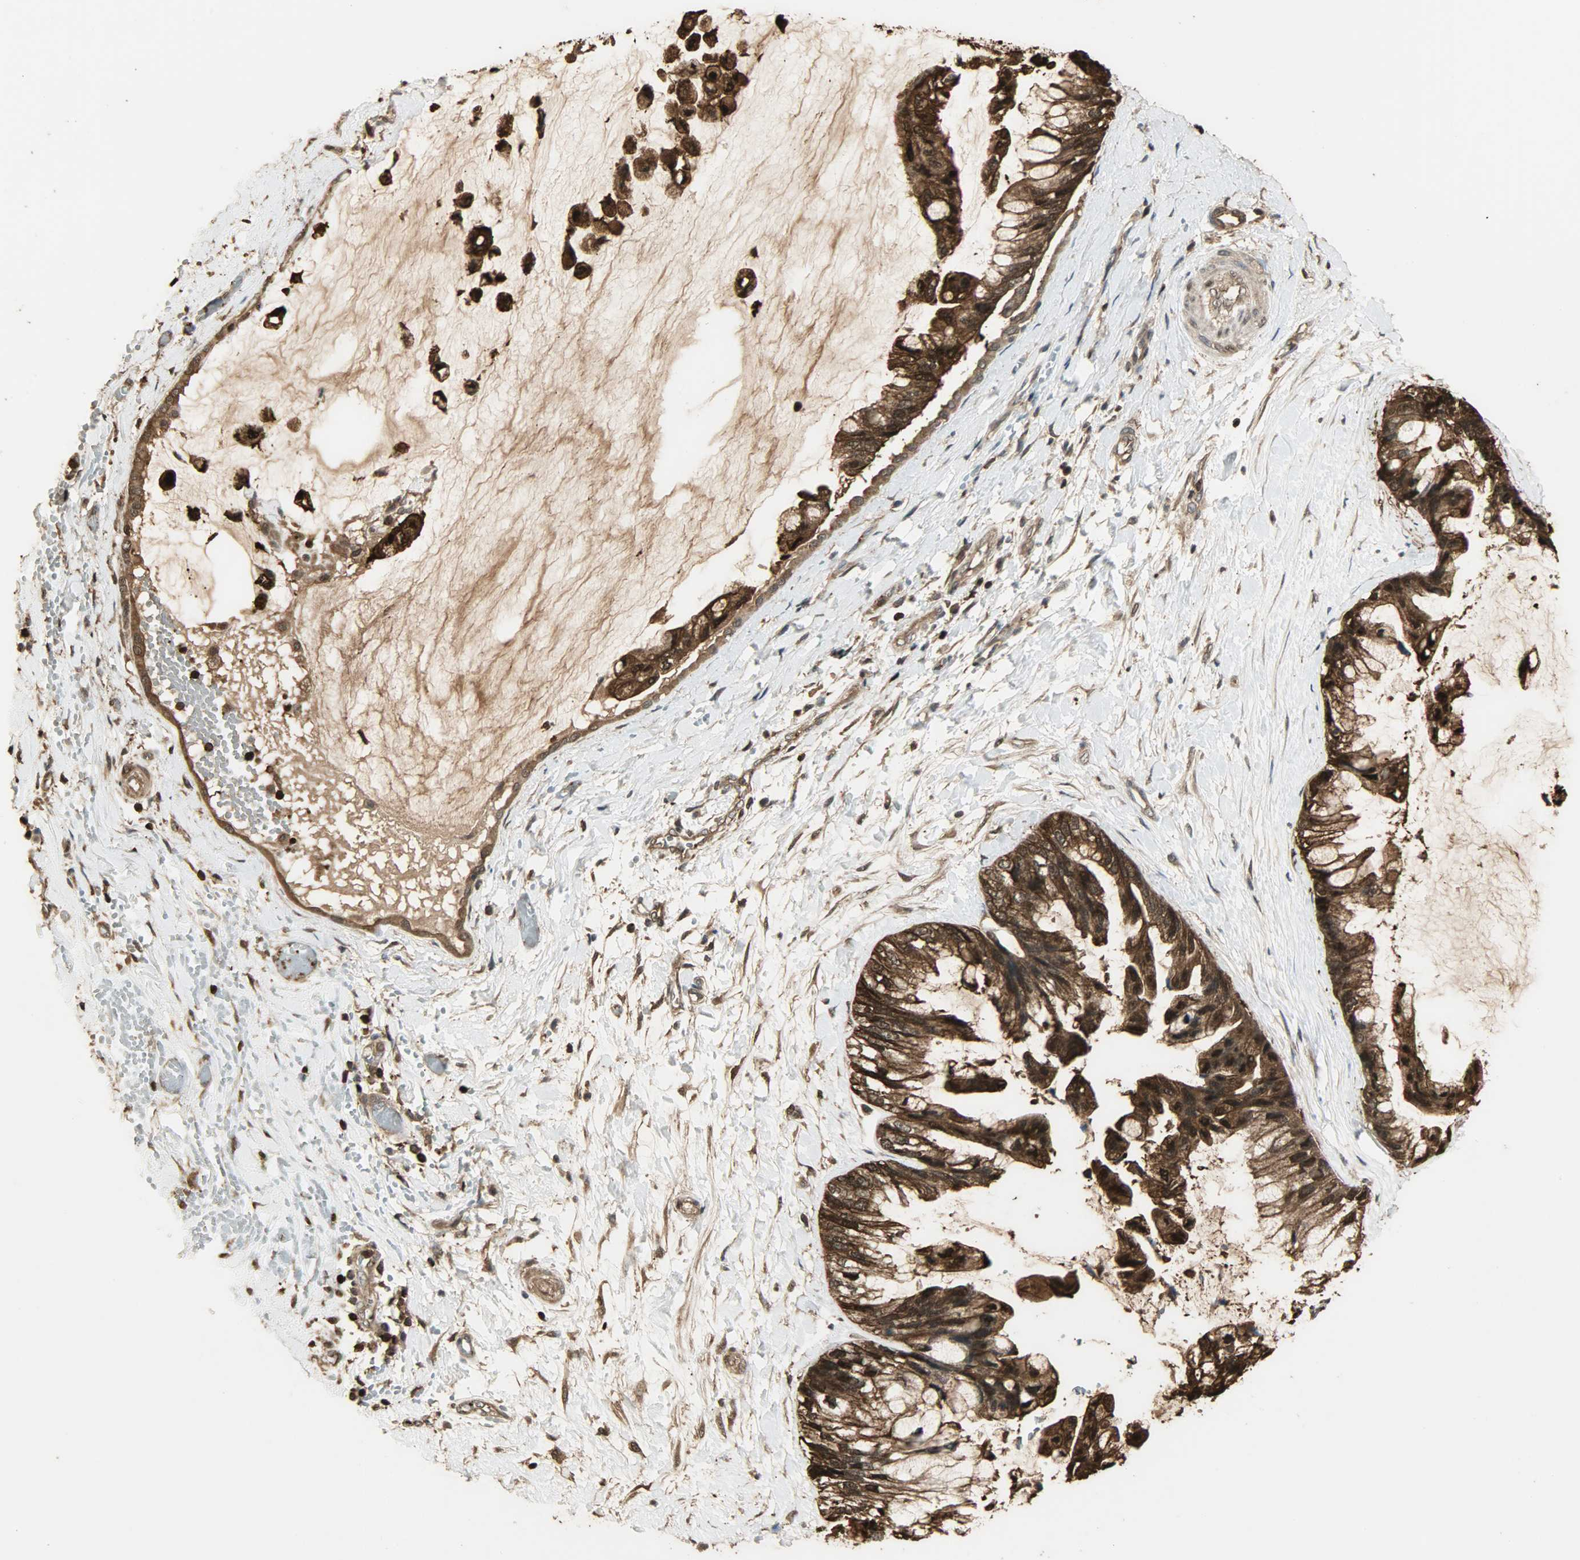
{"staining": {"intensity": "strong", "quantity": ">75%", "location": "cytoplasmic/membranous,nuclear"}, "tissue": "ovarian cancer", "cell_type": "Tumor cells", "image_type": "cancer", "snomed": [{"axis": "morphology", "description": "Cystadenocarcinoma, mucinous, NOS"}, {"axis": "topography", "description": "Ovary"}], "caption": "Protein expression analysis of ovarian cancer (mucinous cystadenocarcinoma) displays strong cytoplasmic/membranous and nuclear positivity in about >75% of tumor cells.", "gene": "YWHAZ", "patient": {"sex": "female", "age": 39}}